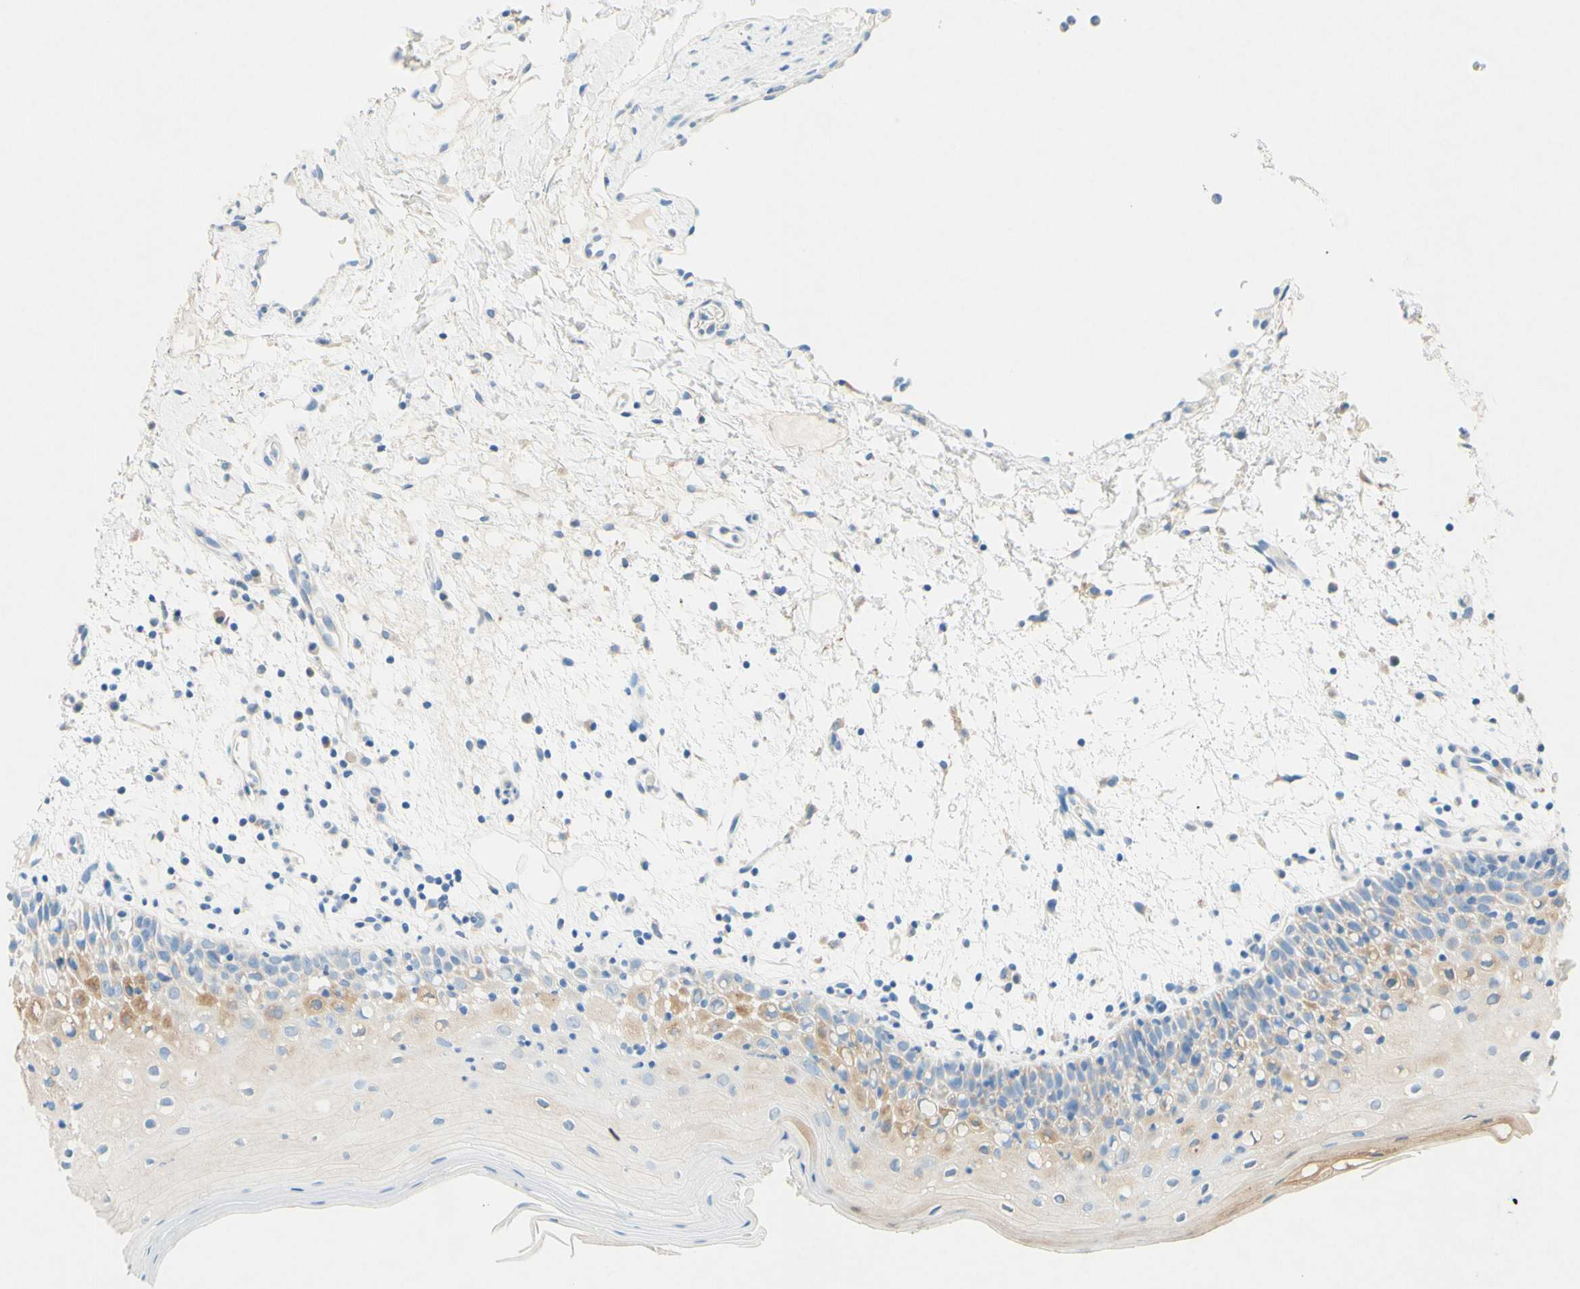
{"staining": {"intensity": "weak", "quantity": "<25%", "location": "cytoplasmic/membranous"}, "tissue": "oral mucosa", "cell_type": "Squamous epithelial cells", "image_type": "normal", "snomed": [{"axis": "morphology", "description": "Normal tissue, NOS"}, {"axis": "morphology", "description": "Squamous cell carcinoma, NOS"}, {"axis": "topography", "description": "Skeletal muscle"}, {"axis": "topography", "description": "Oral tissue"}, {"axis": "topography", "description": "Head-Neck"}], "caption": "The image reveals no significant positivity in squamous epithelial cells of oral mucosa.", "gene": "SLC46A1", "patient": {"sex": "male", "age": 71}}